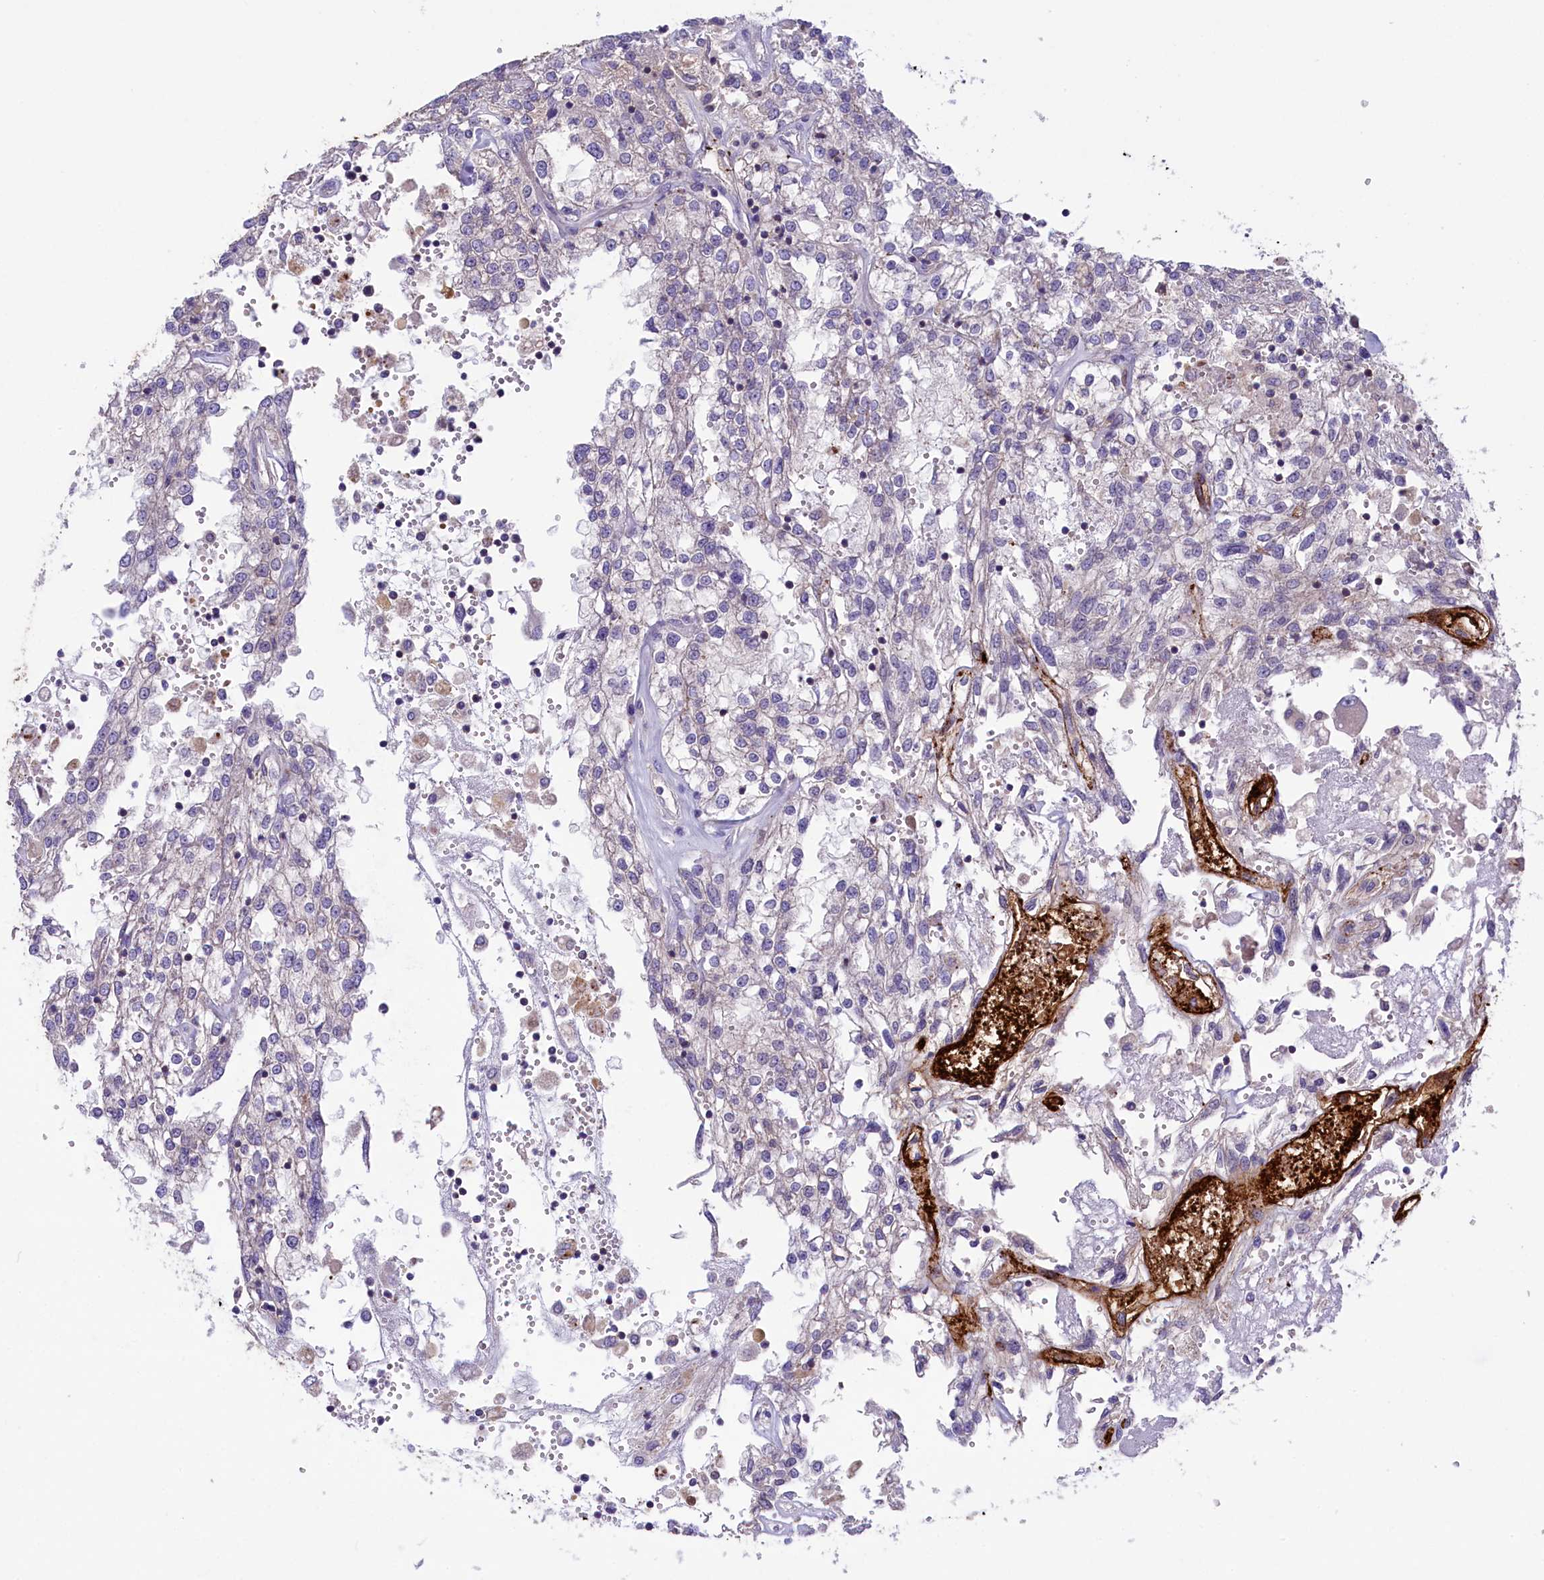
{"staining": {"intensity": "negative", "quantity": "none", "location": "none"}, "tissue": "renal cancer", "cell_type": "Tumor cells", "image_type": "cancer", "snomed": [{"axis": "morphology", "description": "Adenocarcinoma, NOS"}, {"axis": "topography", "description": "Kidney"}], "caption": "IHC micrograph of neoplastic tissue: human adenocarcinoma (renal) stained with DAB reveals no significant protein staining in tumor cells.", "gene": "HEATR3", "patient": {"sex": "female", "age": 52}}